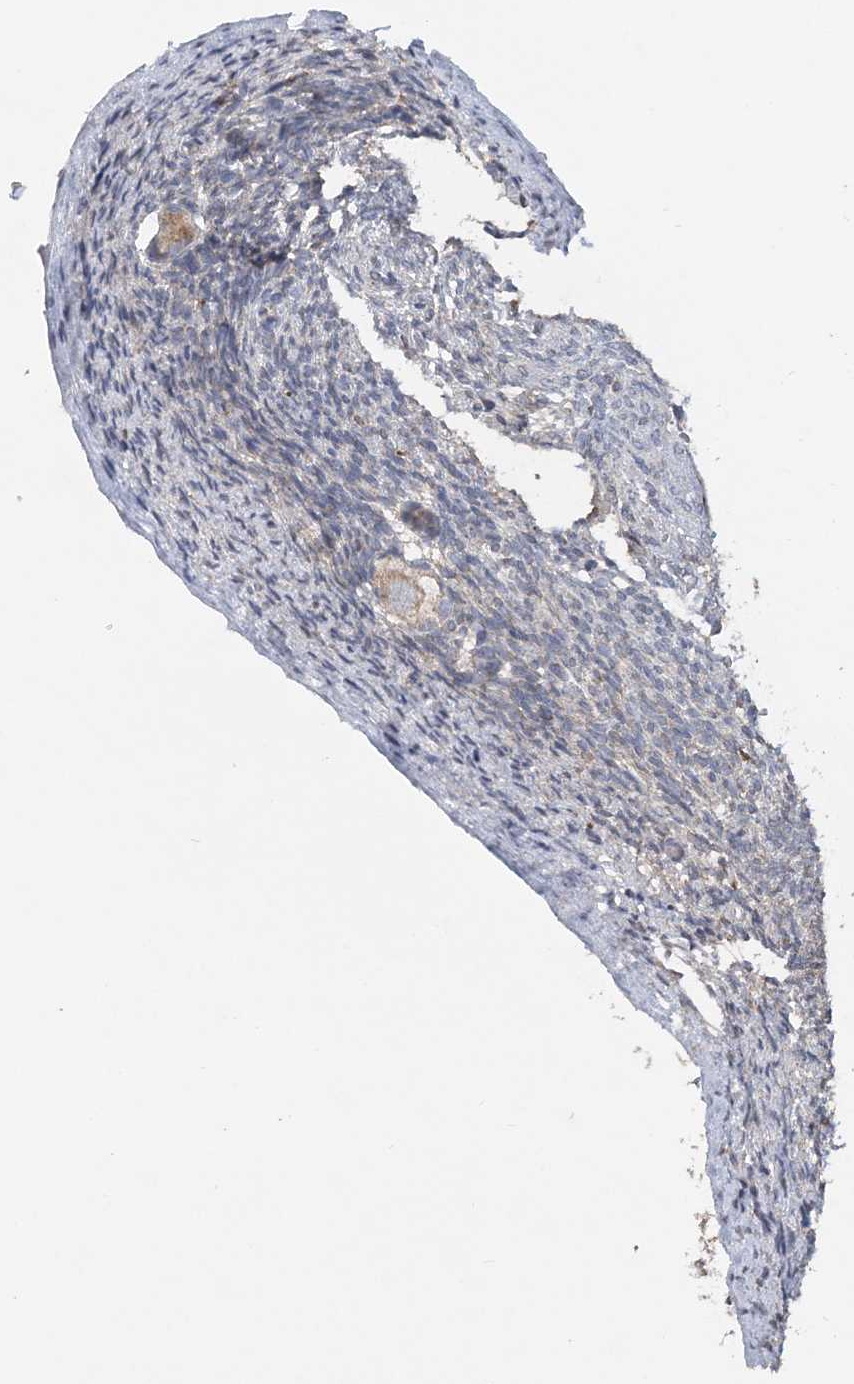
{"staining": {"intensity": "weak", "quantity": ">75%", "location": "cytoplasmic/membranous"}, "tissue": "ovary", "cell_type": "Follicle cells", "image_type": "normal", "snomed": [{"axis": "morphology", "description": "Normal tissue, NOS"}, {"axis": "topography", "description": "Ovary"}], "caption": "Benign ovary shows weak cytoplasmic/membranous positivity in approximately >75% of follicle cells, visualized by immunohistochemistry. The protein of interest is shown in brown color, while the nuclei are stained blue.", "gene": "RAB14", "patient": {"sex": "female", "age": 34}}